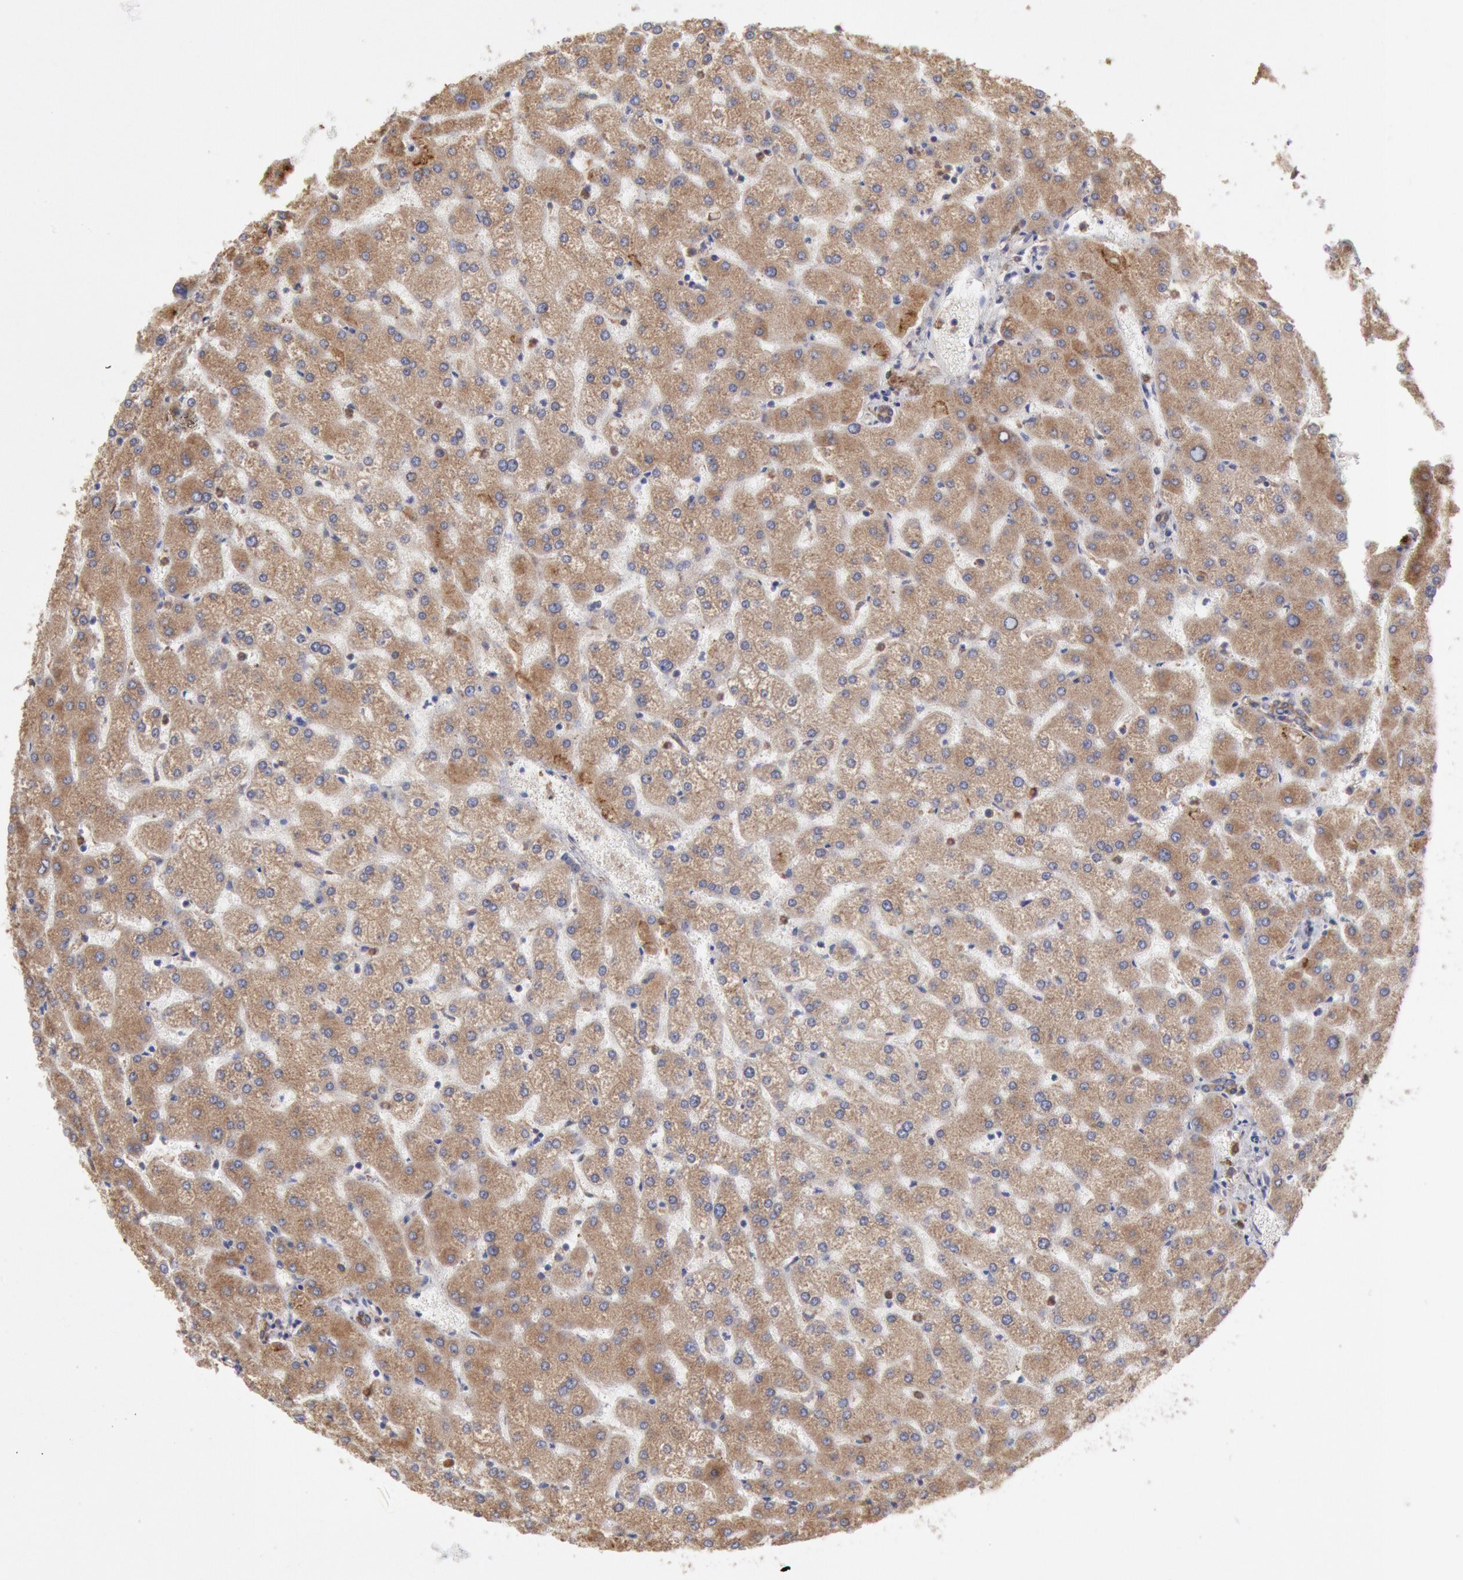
{"staining": {"intensity": "weak", "quantity": ">75%", "location": "cytoplasmic/membranous"}, "tissue": "liver", "cell_type": "Cholangiocytes", "image_type": "normal", "snomed": [{"axis": "morphology", "description": "Normal tissue, NOS"}, {"axis": "topography", "description": "Liver"}], "caption": "The photomicrograph displays staining of unremarkable liver, revealing weak cytoplasmic/membranous protein expression (brown color) within cholangiocytes.", "gene": "ERP44", "patient": {"sex": "female", "age": 32}}